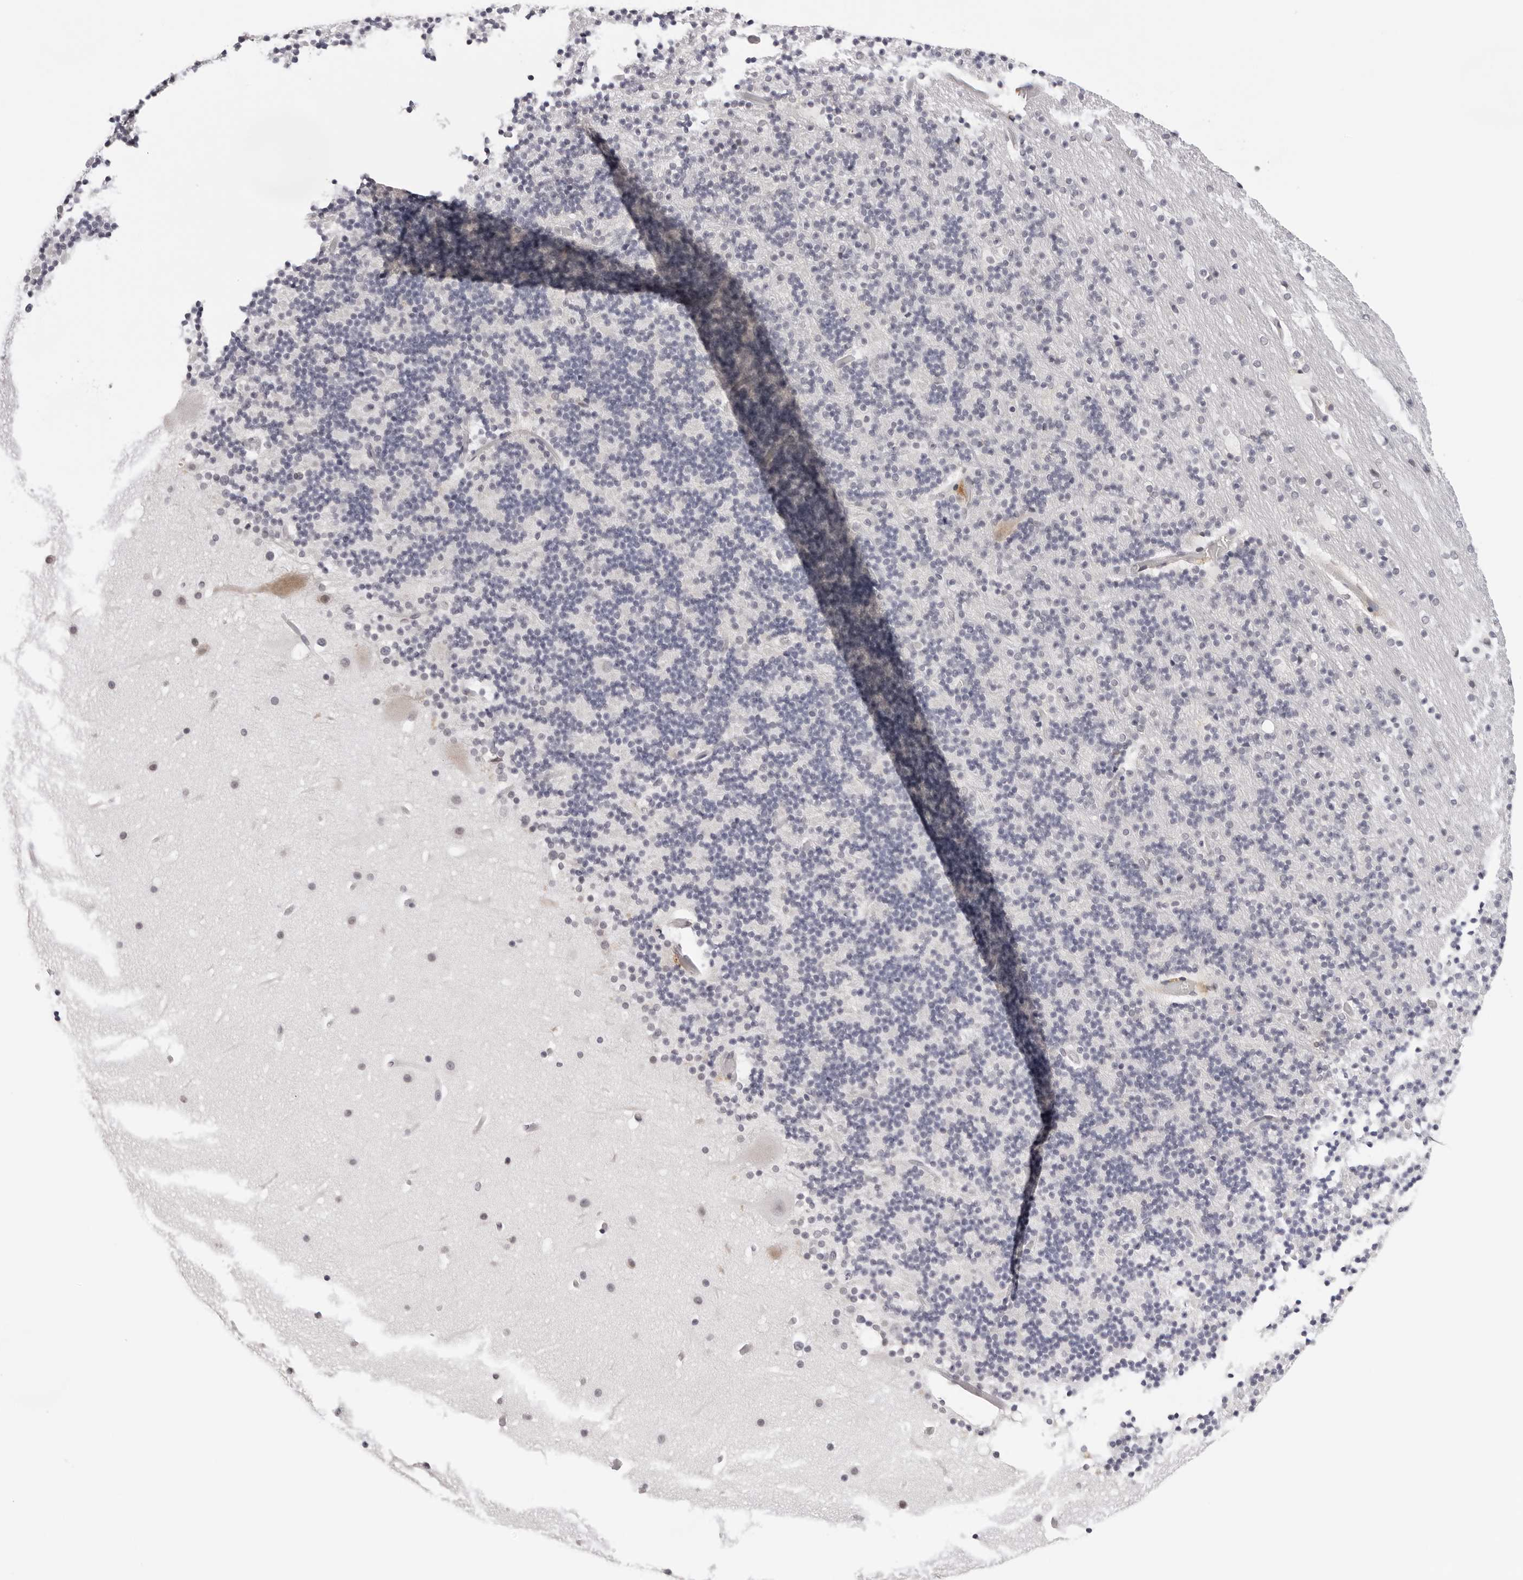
{"staining": {"intensity": "negative", "quantity": "none", "location": "none"}, "tissue": "cerebellum", "cell_type": "Cells in granular layer", "image_type": "normal", "snomed": [{"axis": "morphology", "description": "Normal tissue, NOS"}, {"axis": "topography", "description": "Cerebellum"}], "caption": "This is an IHC image of normal human cerebellum. There is no staining in cells in granular layer.", "gene": "IL17RA", "patient": {"sex": "male", "age": 57}}